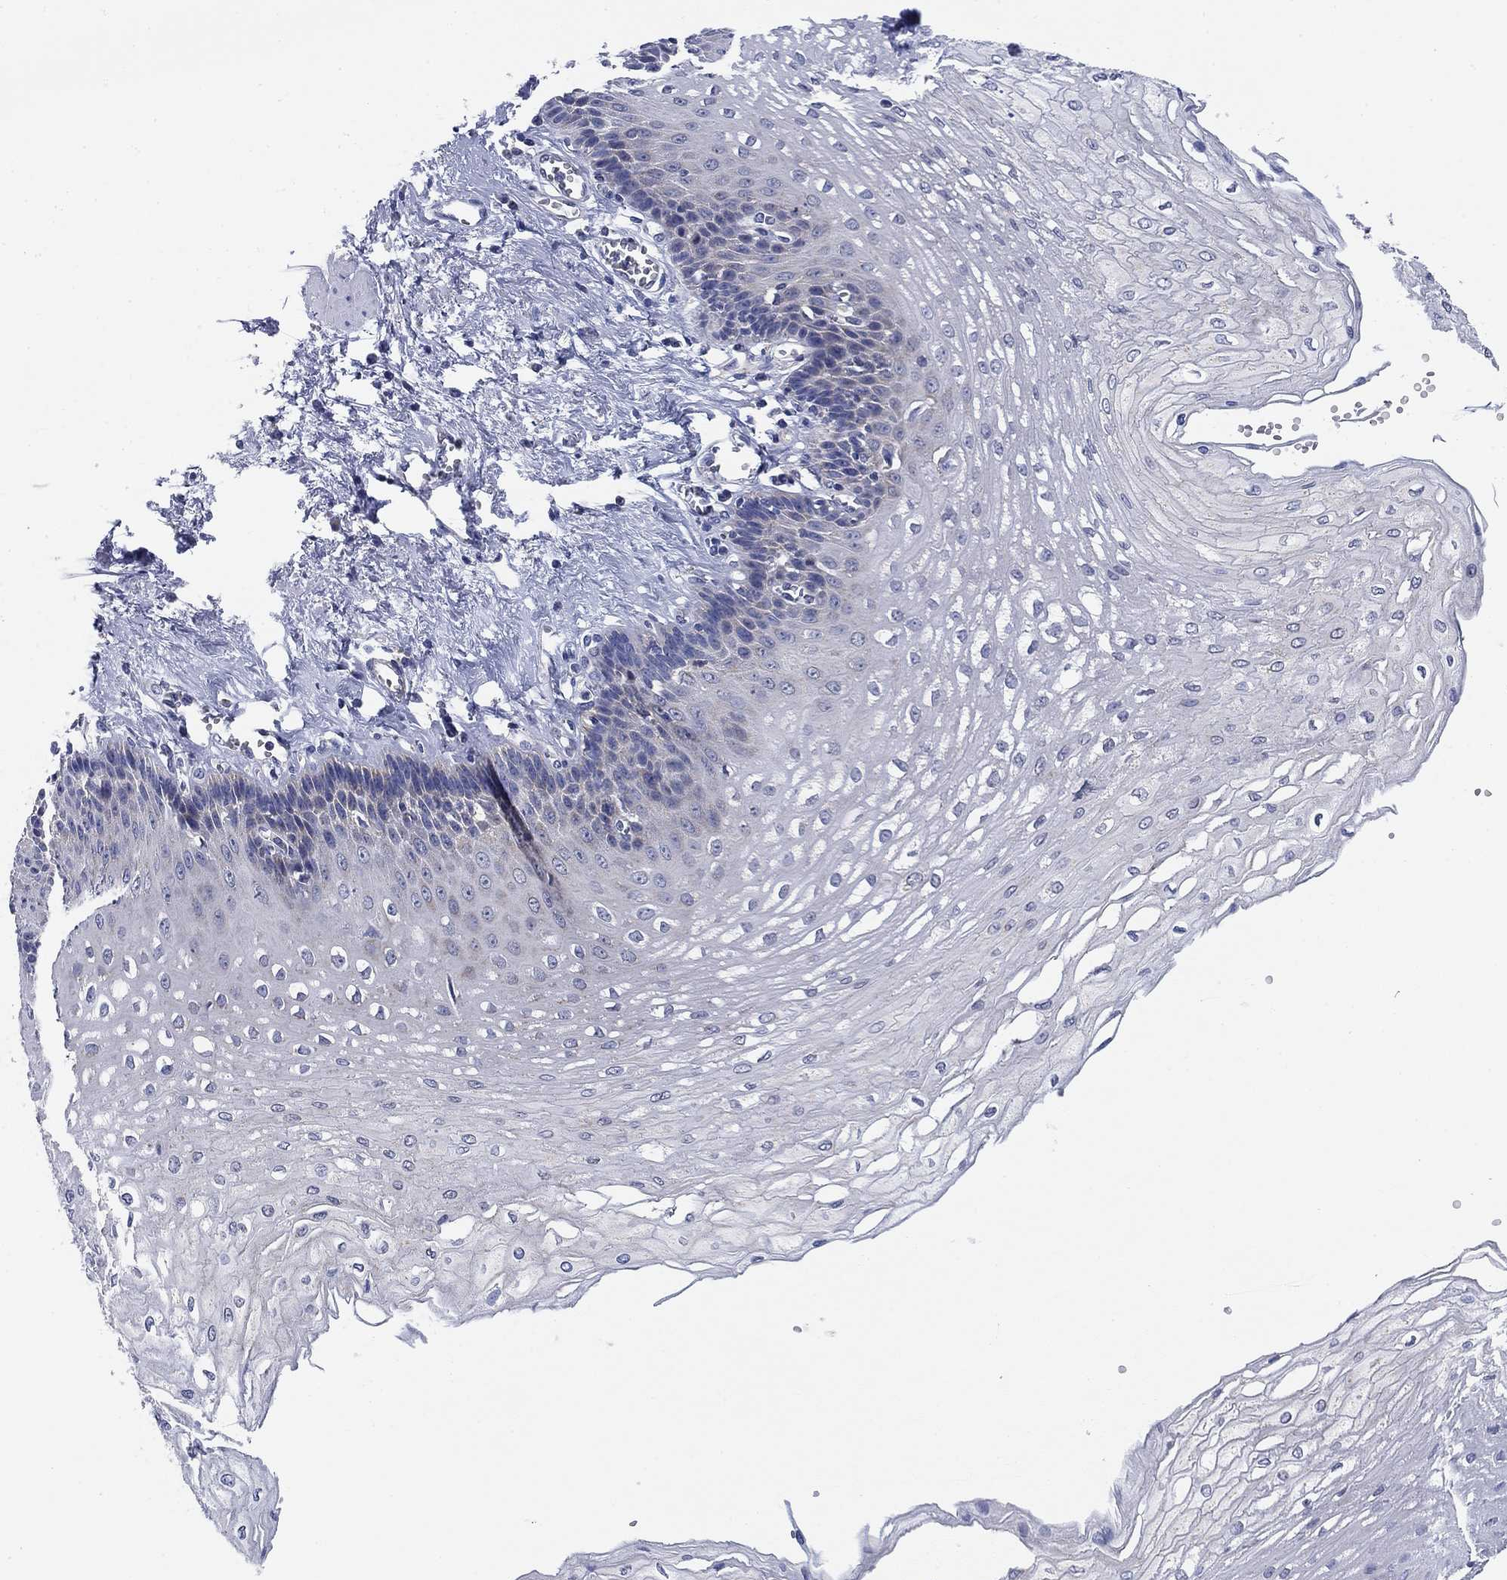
{"staining": {"intensity": "negative", "quantity": "none", "location": "none"}, "tissue": "esophagus", "cell_type": "Squamous epithelial cells", "image_type": "normal", "snomed": [{"axis": "morphology", "description": "Normal tissue, NOS"}, {"axis": "topography", "description": "Esophagus"}], "caption": "Immunohistochemistry (IHC) image of normal esophagus: human esophagus stained with DAB exhibits no significant protein positivity in squamous epithelial cells. (Stains: DAB IHC with hematoxylin counter stain, Microscopy: brightfield microscopy at high magnification).", "gene": "NACAD", "patient": {"sex": "female", "age": 62}}